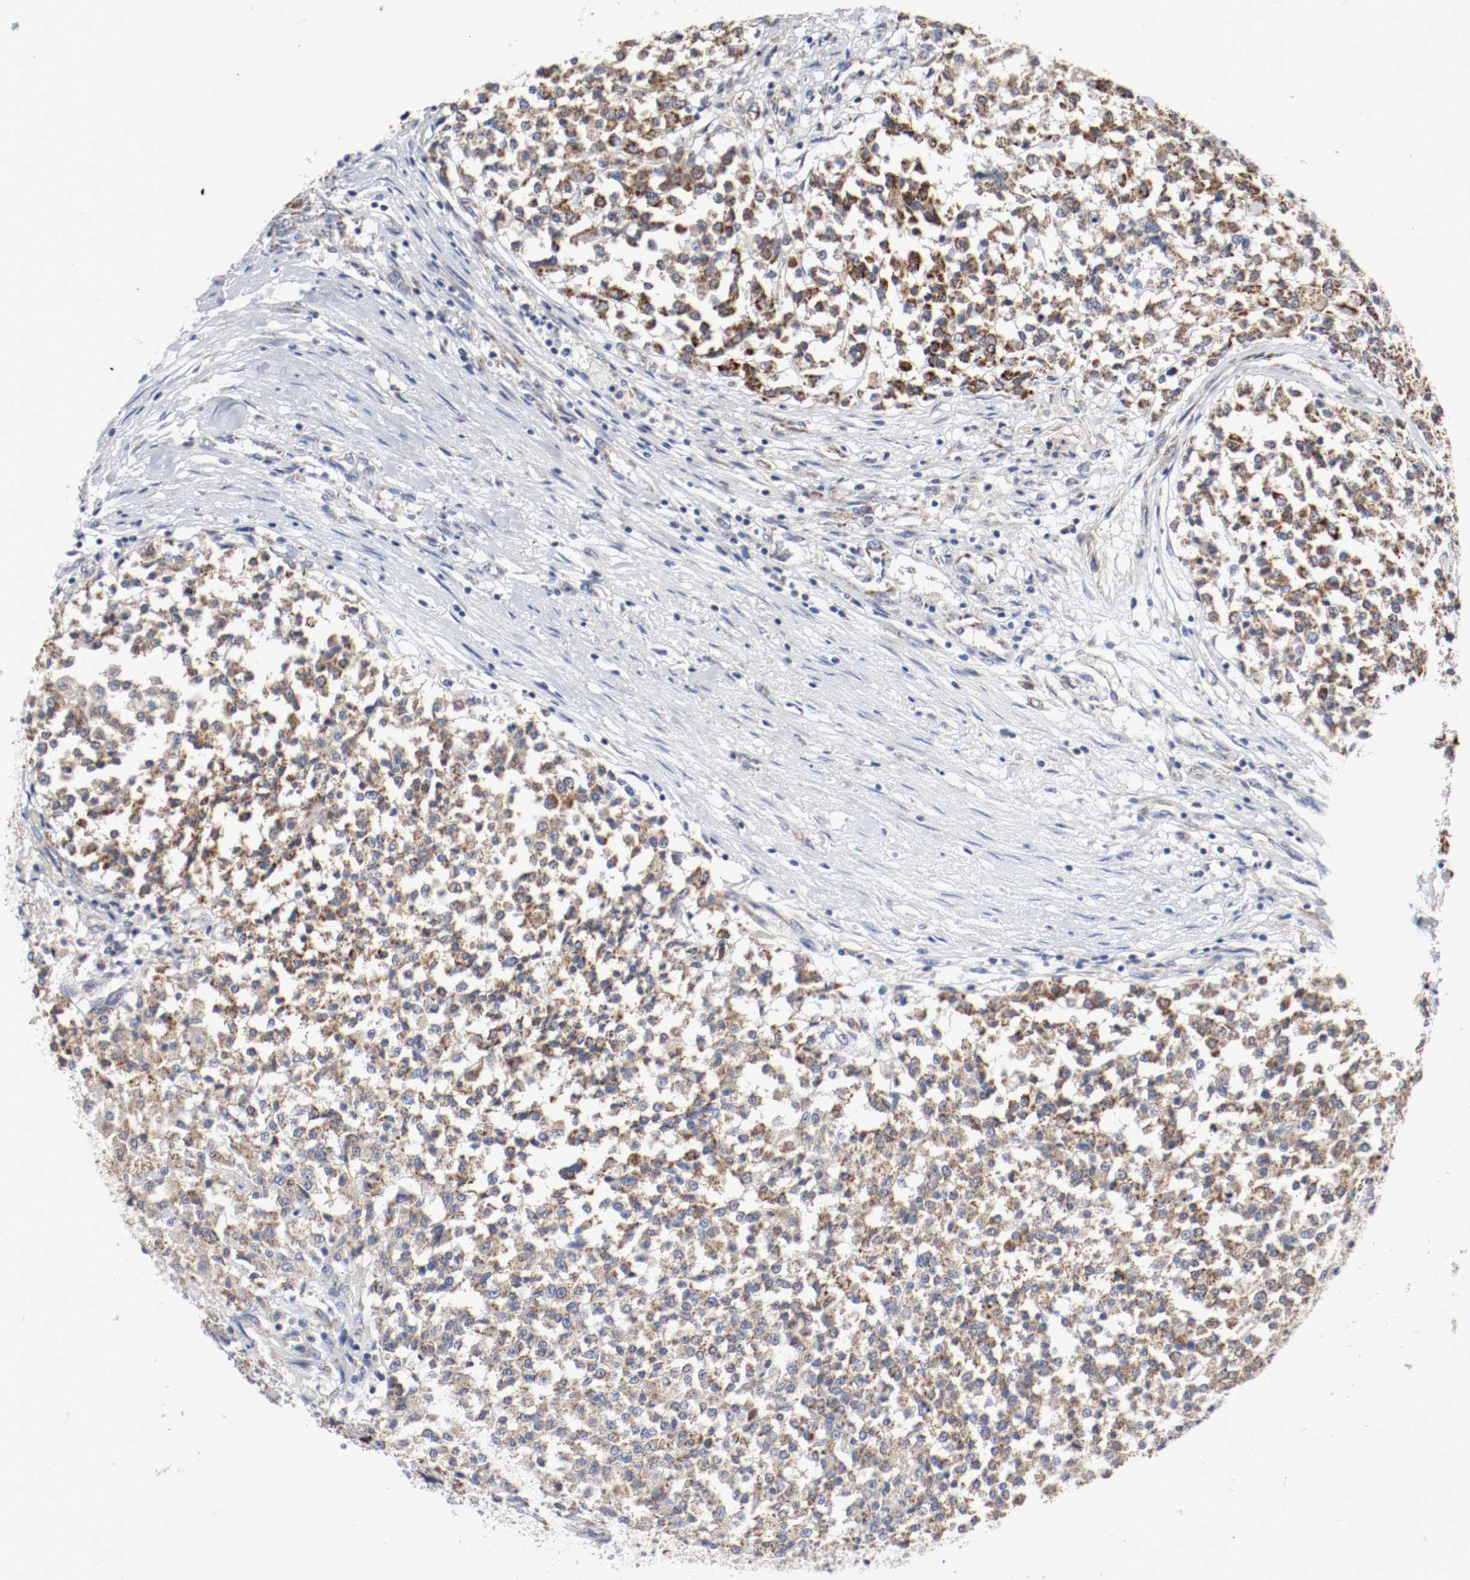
{"staining": {"intensity": "moderate", "quantity": ">75%", "location": "cytoplasmic/membranous"}, "tissue": "testis cancer", "cell_type": "Tumor cells", "image_type": "cancer", "snomed": [{"axis": "morphology", "description": "Seminoma, NOS"}, {"axis": "topography", "description": "Testis"}], "caption": "The photomicrograph reveals immunohistochemical staining of testis cancer (seminoma). There is moderate cytoplasmic/membranous expression is seen in about >75% of tumor cells.", "gene": "AFG3L2", "patient": {"sex": "male", "age": 59}}